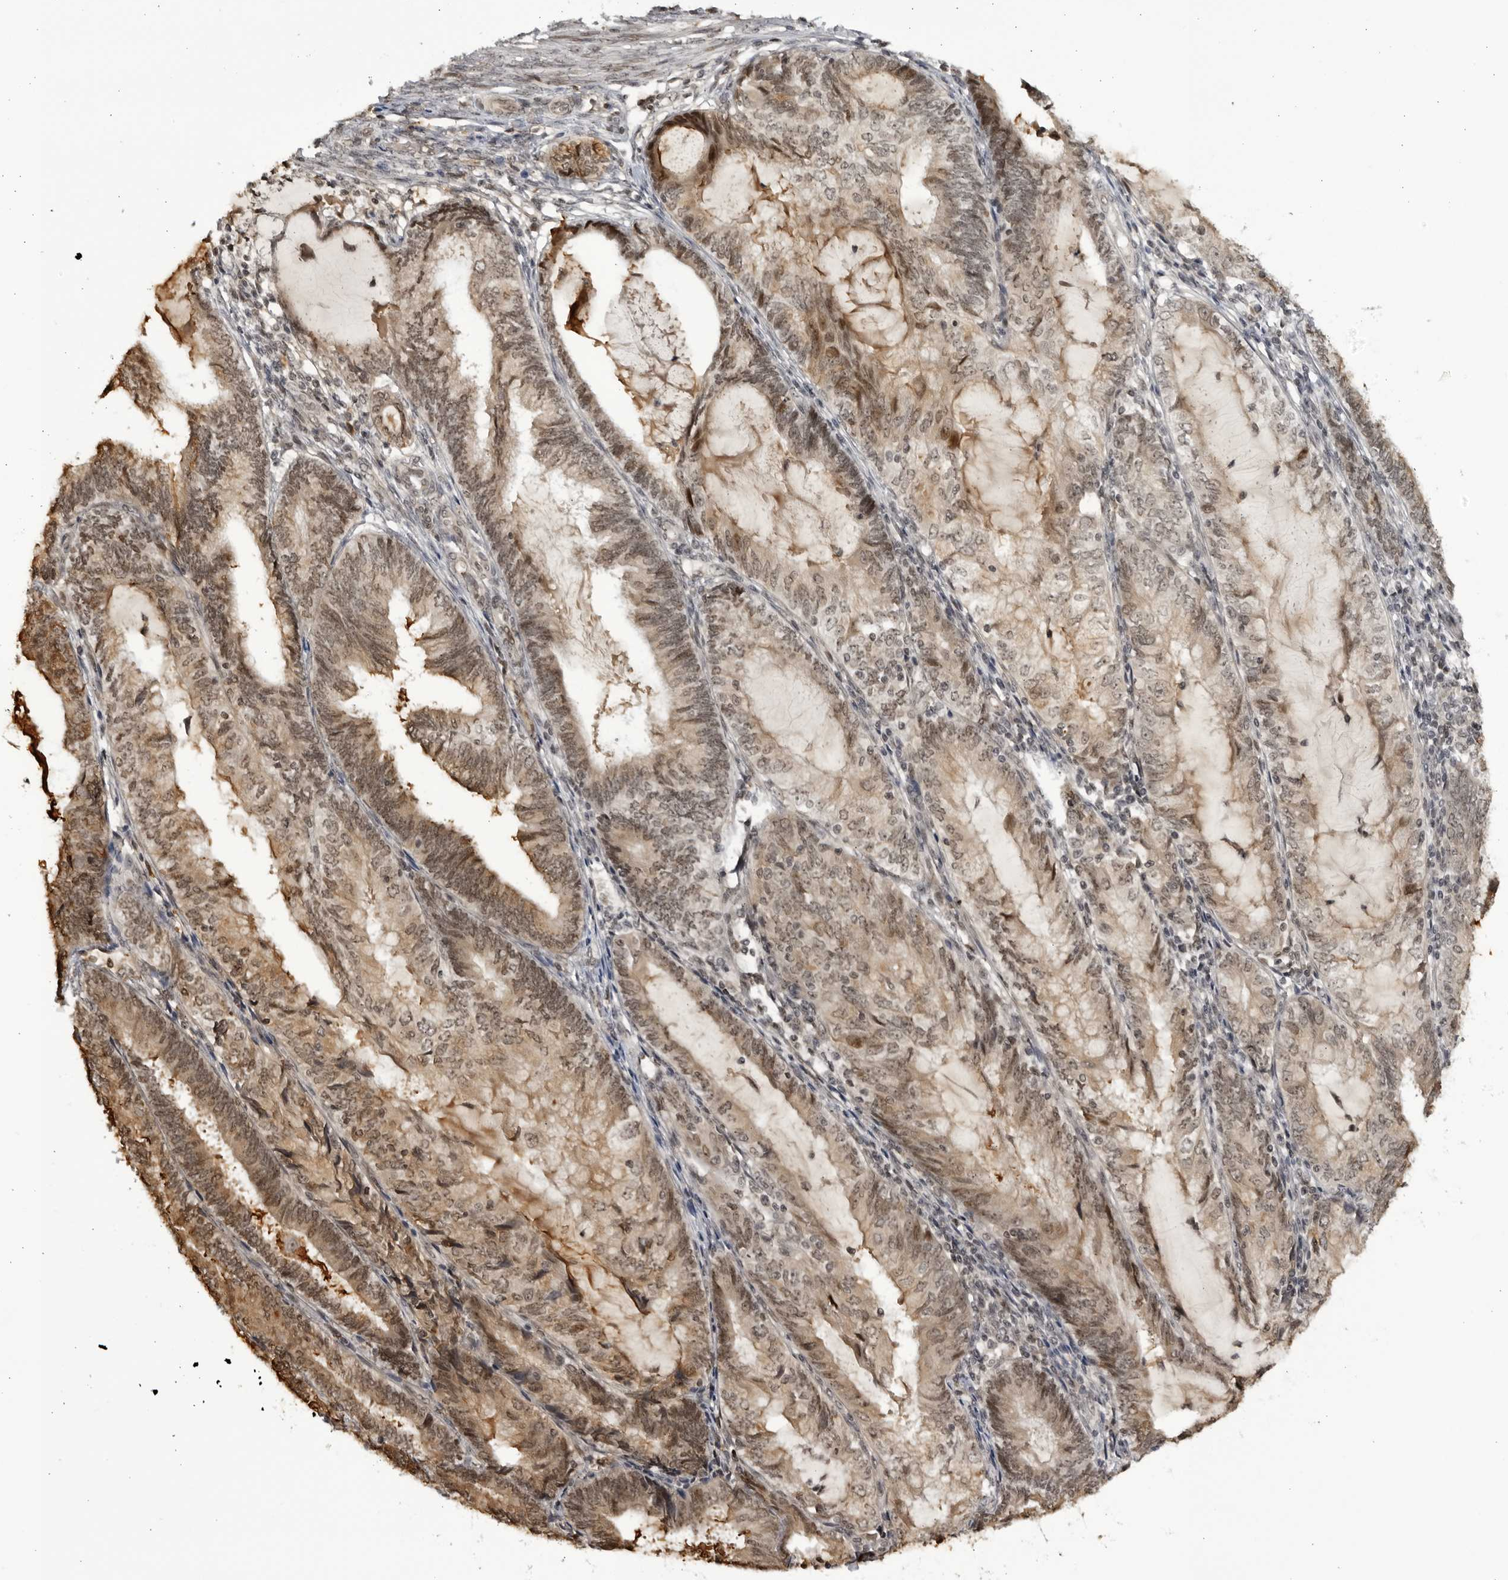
{"staining": {"intensity": "weak", "quantity": ">75%", "location": "cytoplasmic/membranous,nuclear"}, "tissue": "endometrial cancer", "cell_type": "Tumor cells", "image_type": "cancer", "snomed": [{"axis": "morphology", "description": "Adenocarcinoma, NOS"}, {"axis": "topography", "description": "Endometrium"}], "caption": "High-power microscopy captured an IHC image of endometrial adenocarcinoma, revealing weak cytoplasmic/membranous and nuclear positivity in approximately >75% of tumor cells. Using DAB (brown) and hematoxylin (blue) stains, captured at high magnification using brightfield microscopy.", "gene": "RASGEF1C", "patient": {"sex": "female", "age": 81}}